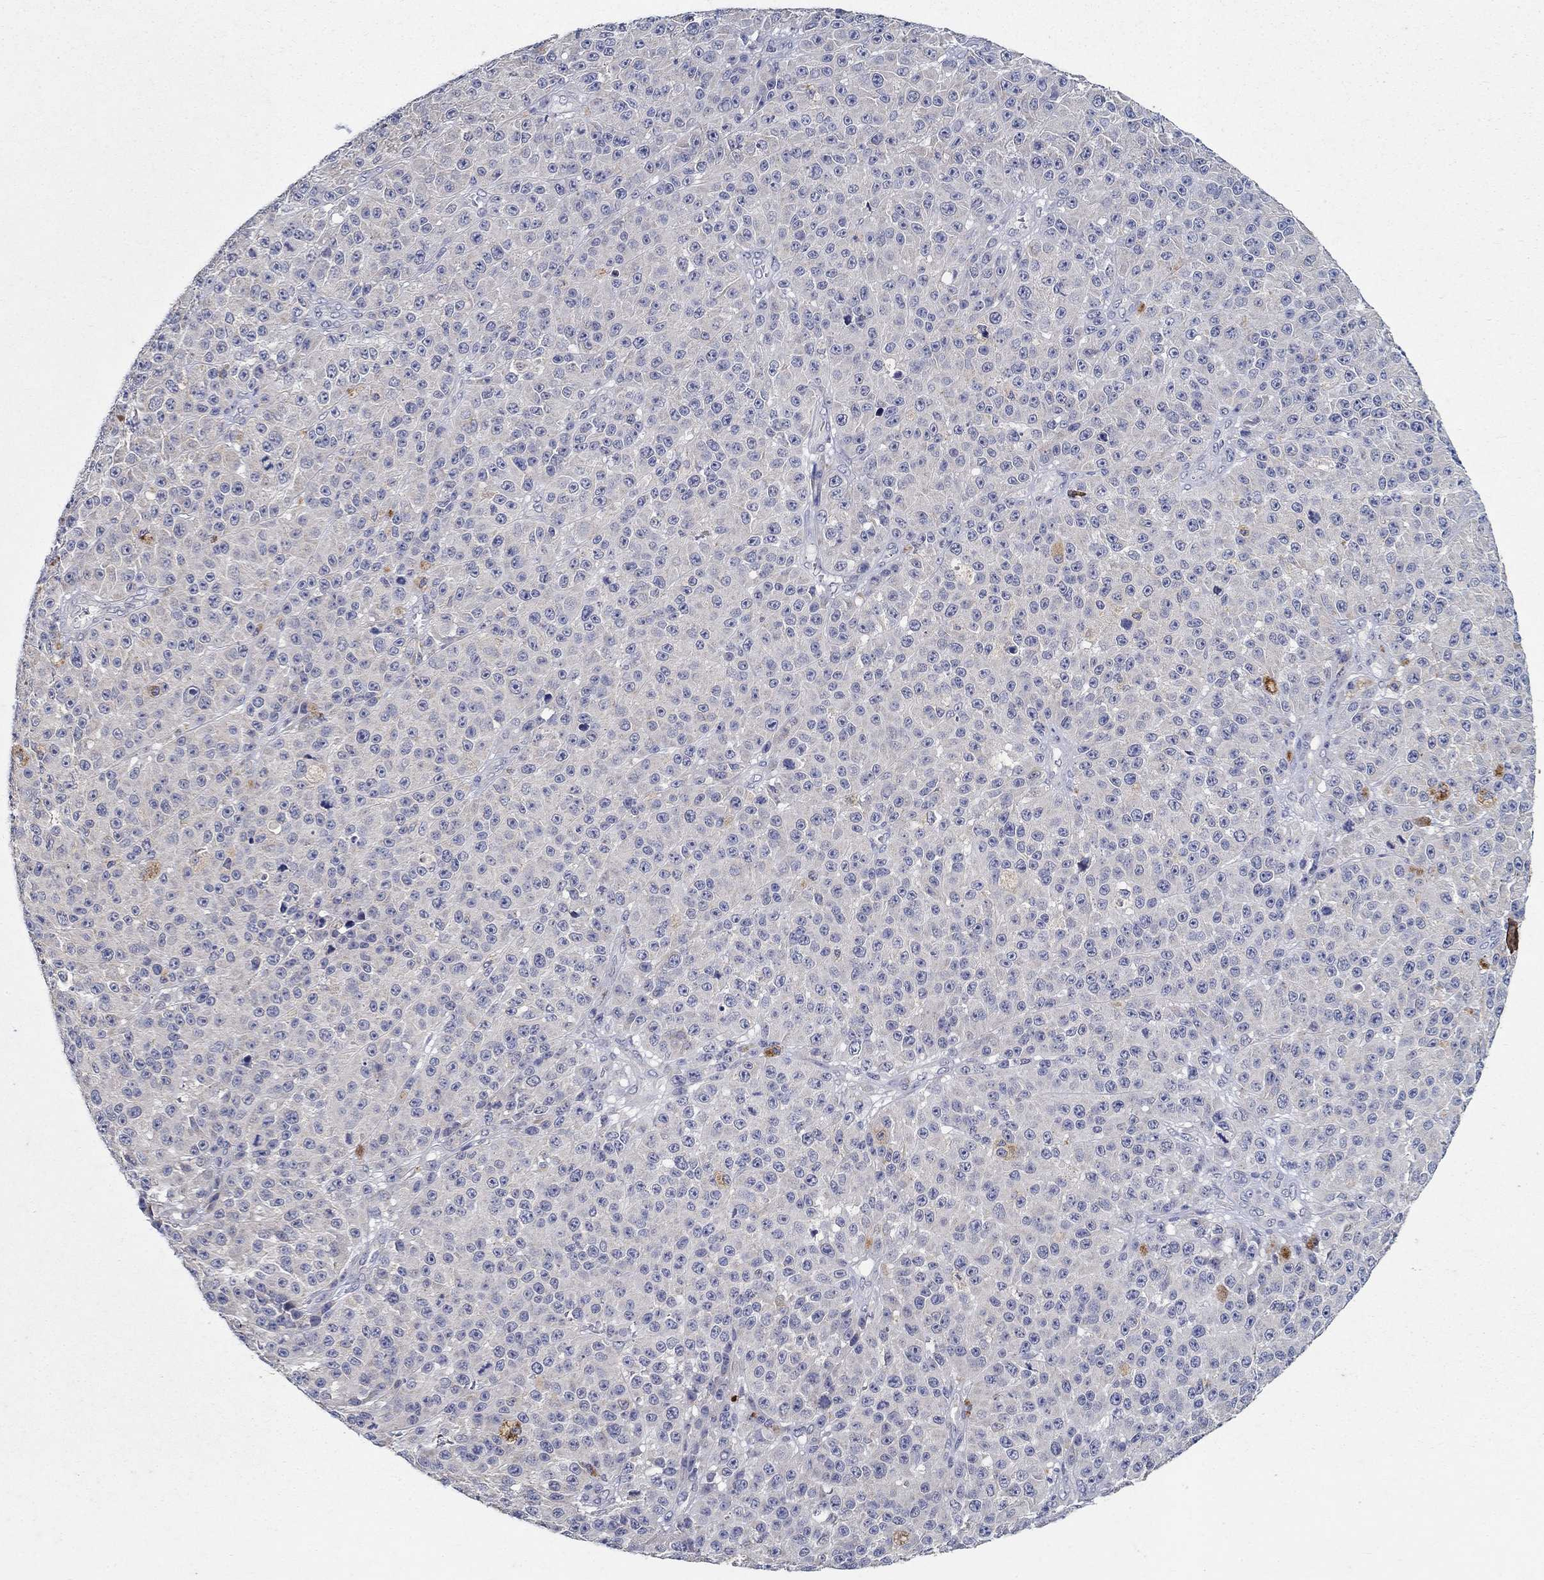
{"staining": {"intensity": "negative", "quantity": "none", "location": "none"}, "tissue": "melanoma", "cell_type": "Tumor cells", "image_type": "cancer", "snomed": [{"axis": "morphology", "description": "Malignant melanoma, NOS"}, {"axis": "topography", "description": "Skin"}], "caption": "The image displays no significant staining in tumor cells of melanoma.", "gene": "PROZ", "patient": {"sex": "female", "age": 58}}